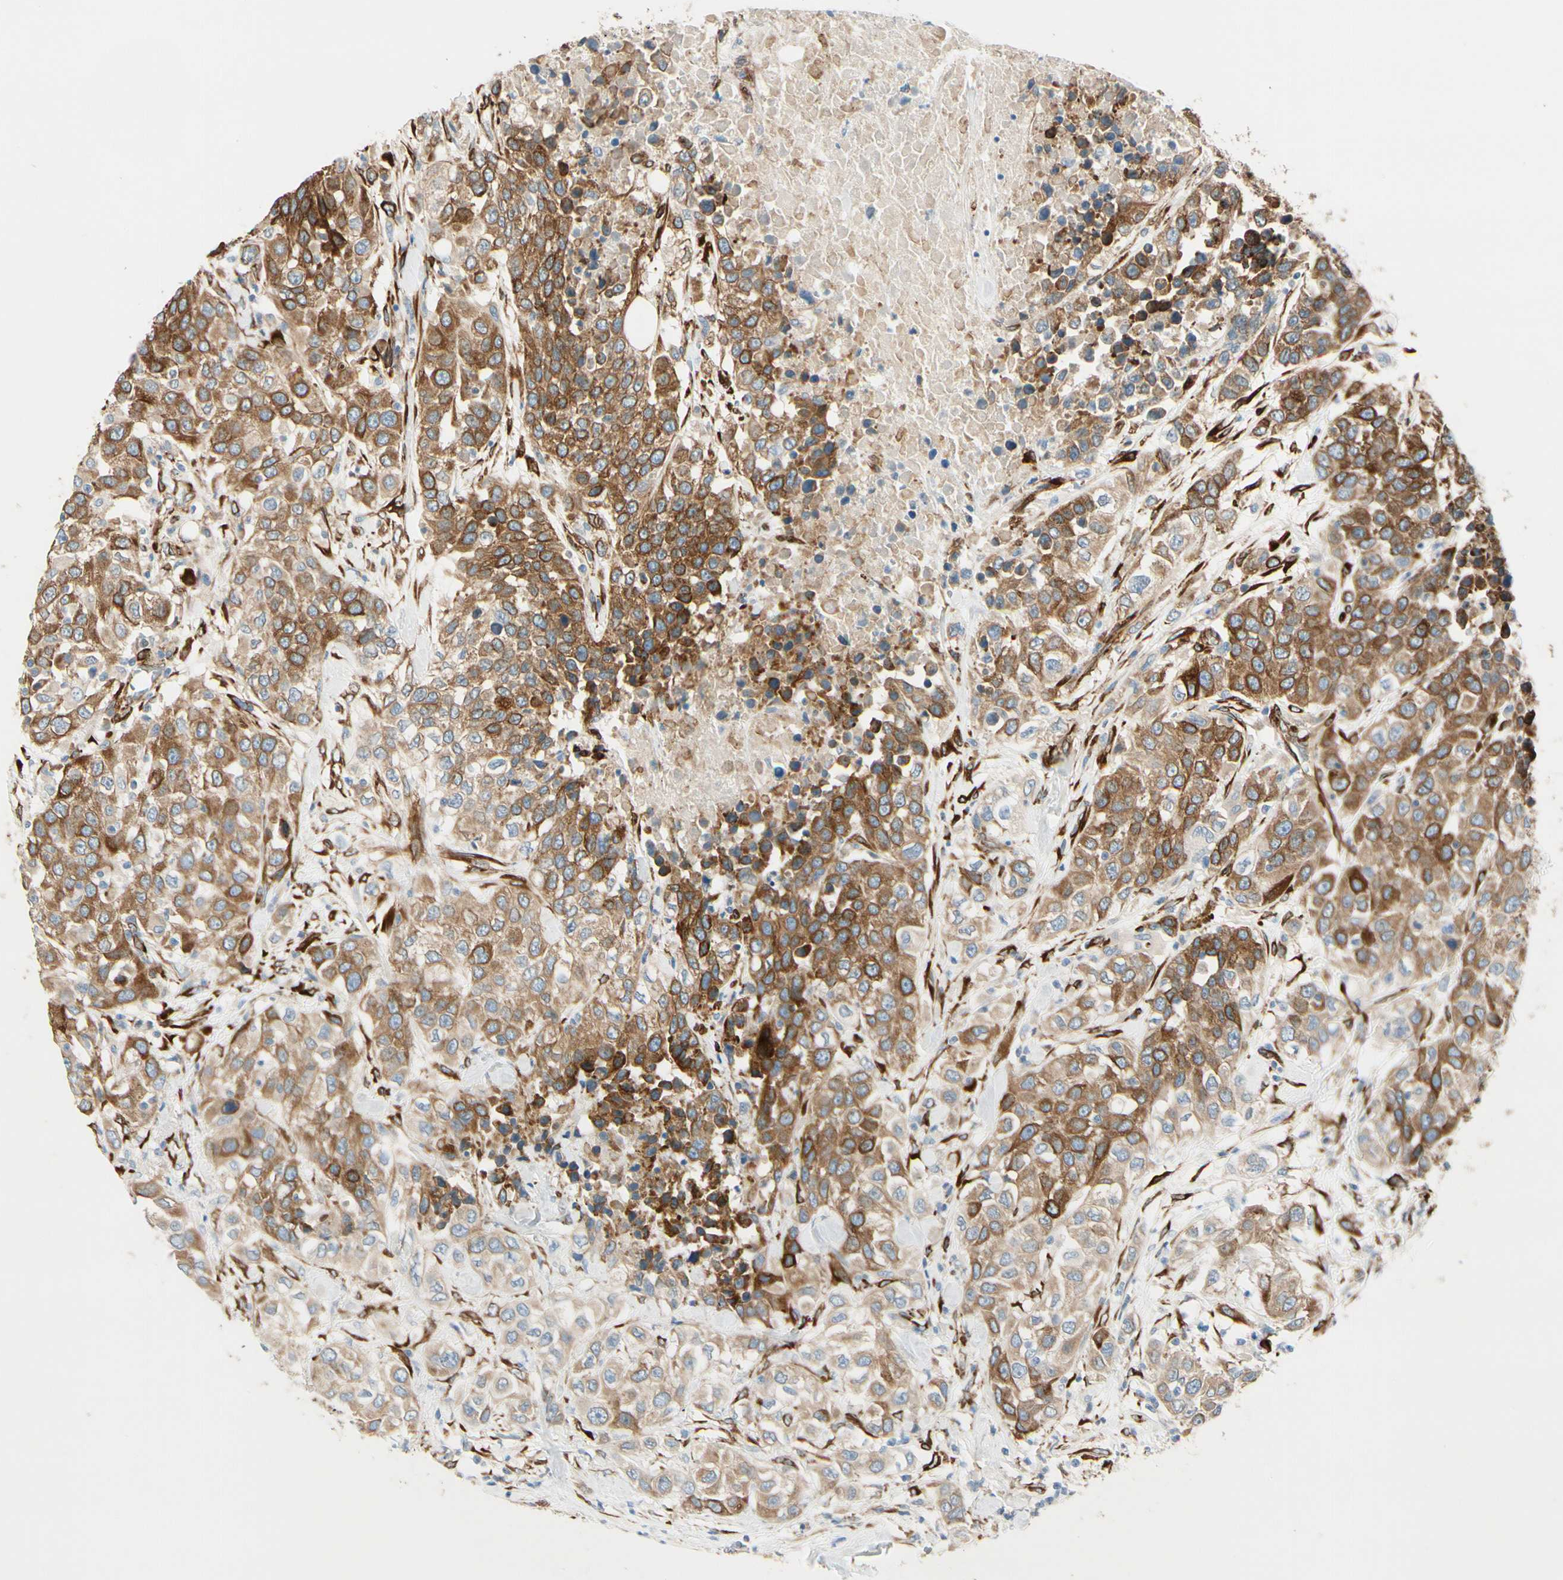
{"staining": {"intensity": "strong", "quantity": ">75%", "location": "cytoplasmic/membranous"}, "tissue": "urothelial cancer", "cell_type": "Tumor cells", "image_type": "cancer", "snomed": [{"axis": "morphology", "description": "Urothelial carcinoma, High grade"}, {"axis": "topography", "description": "Urinary bladder"}], "caption": "Urothelial cancer stained with DAB immunohistochemistry (IHC) reveals high levels of strong cytoplasmic/membranous expression in approximately >75% of tumor cells. Nuclei are stained in blue.", "gene": "FKBP7", "patient": {"sex": "female", "age": 80}}